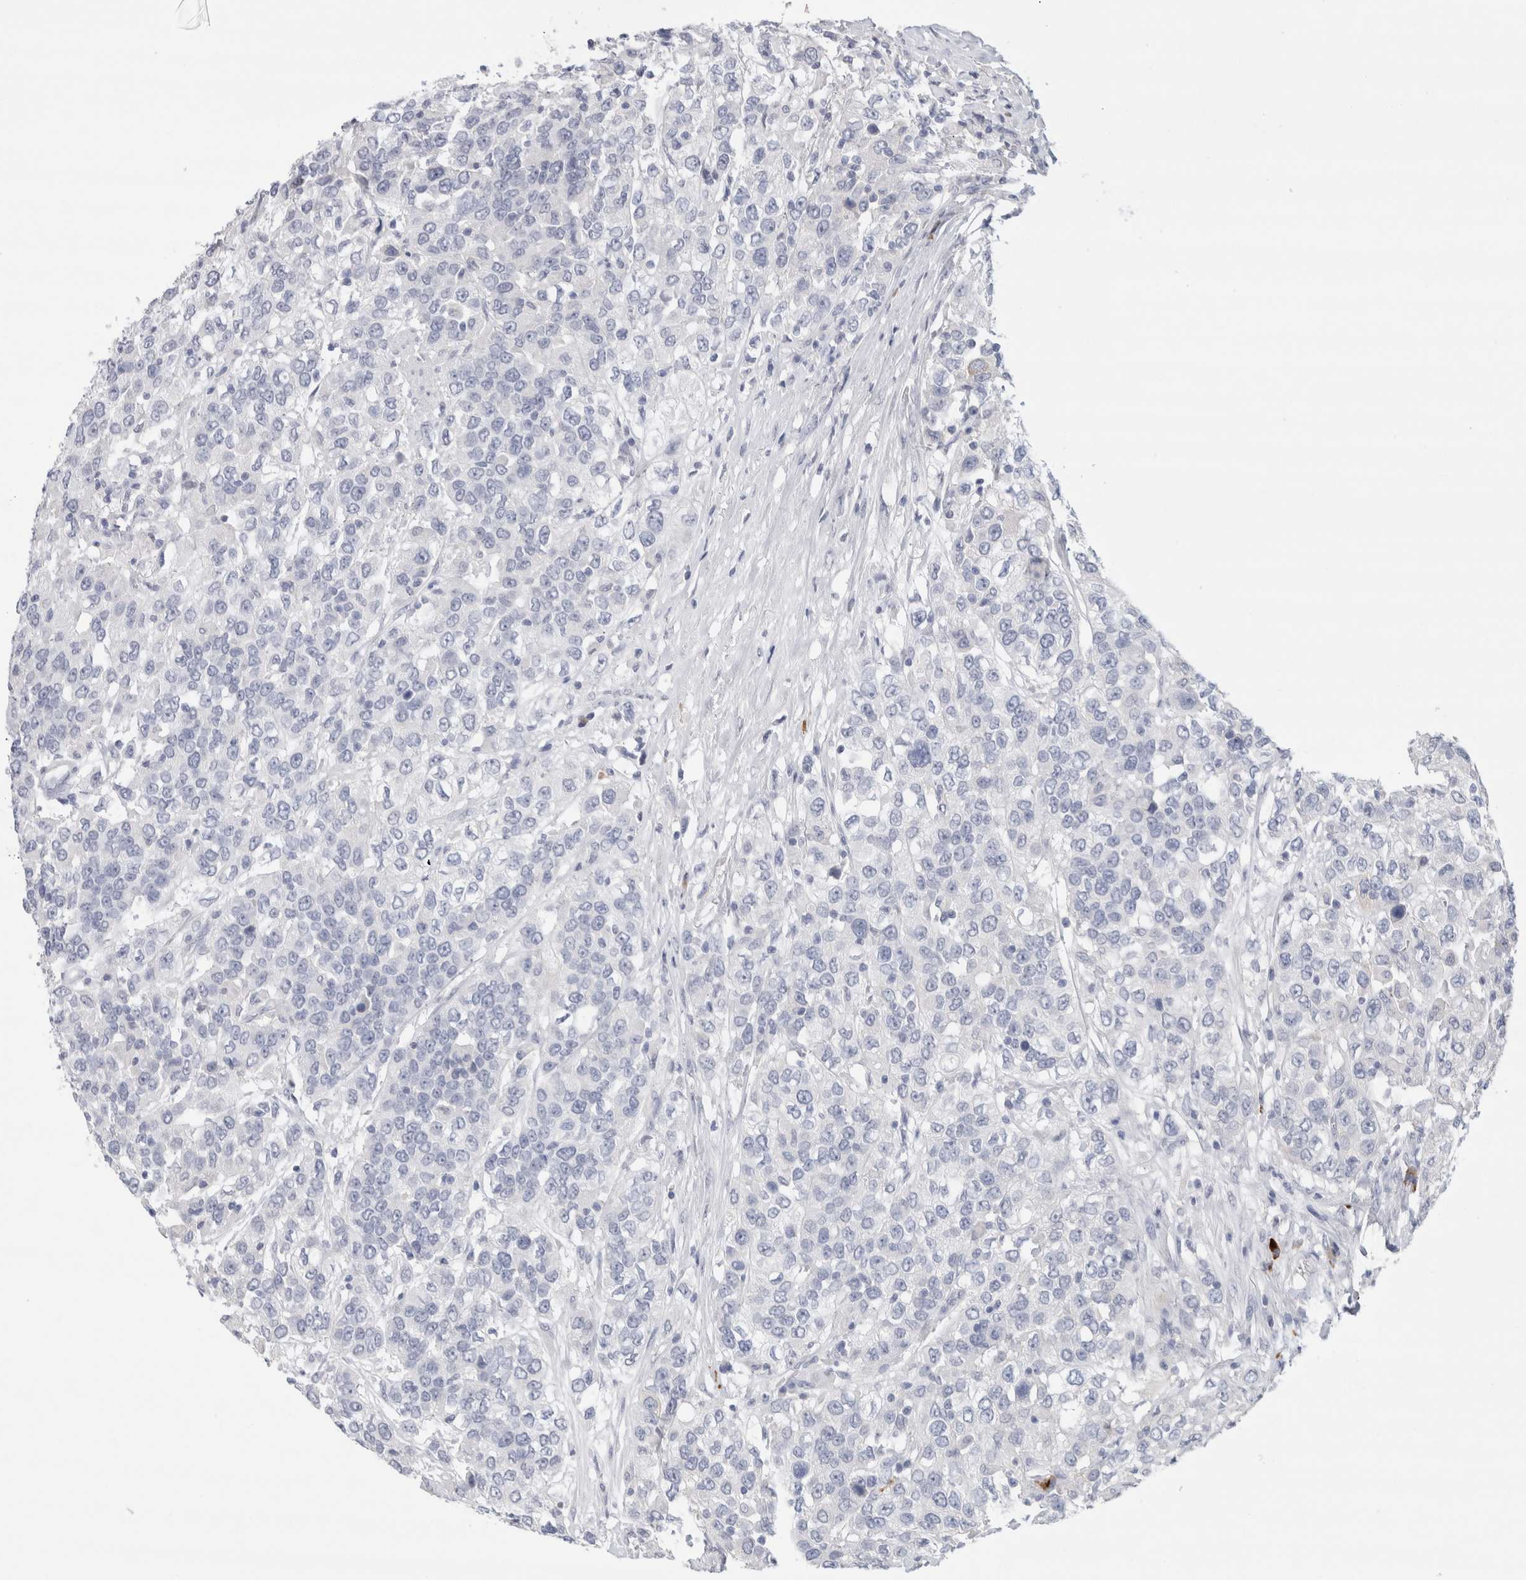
{"staining": {"intensity": "negative", "quantity": "none", "location": "none"}, "tissue": "urothelial cancer", "cell_type": "Tumor cells", "image_type": "cancer", "snomed": [{"axis": "morphology", "description": "Urothelial carcinoma, High grade"}, {"axis": "topography", "description": "Urinary bladder"}], "caption": "The histopathology image shows no significant positivity in tumor cells of urothelial cancer. Brightfield microscopy of IHC stained with DAB (3,3'-diaminobenzidine) (brown) and hematoxylin (blue), captured at high magnification.", "gene": "IL6", "patient": {"sex": "female", "age": 80}}